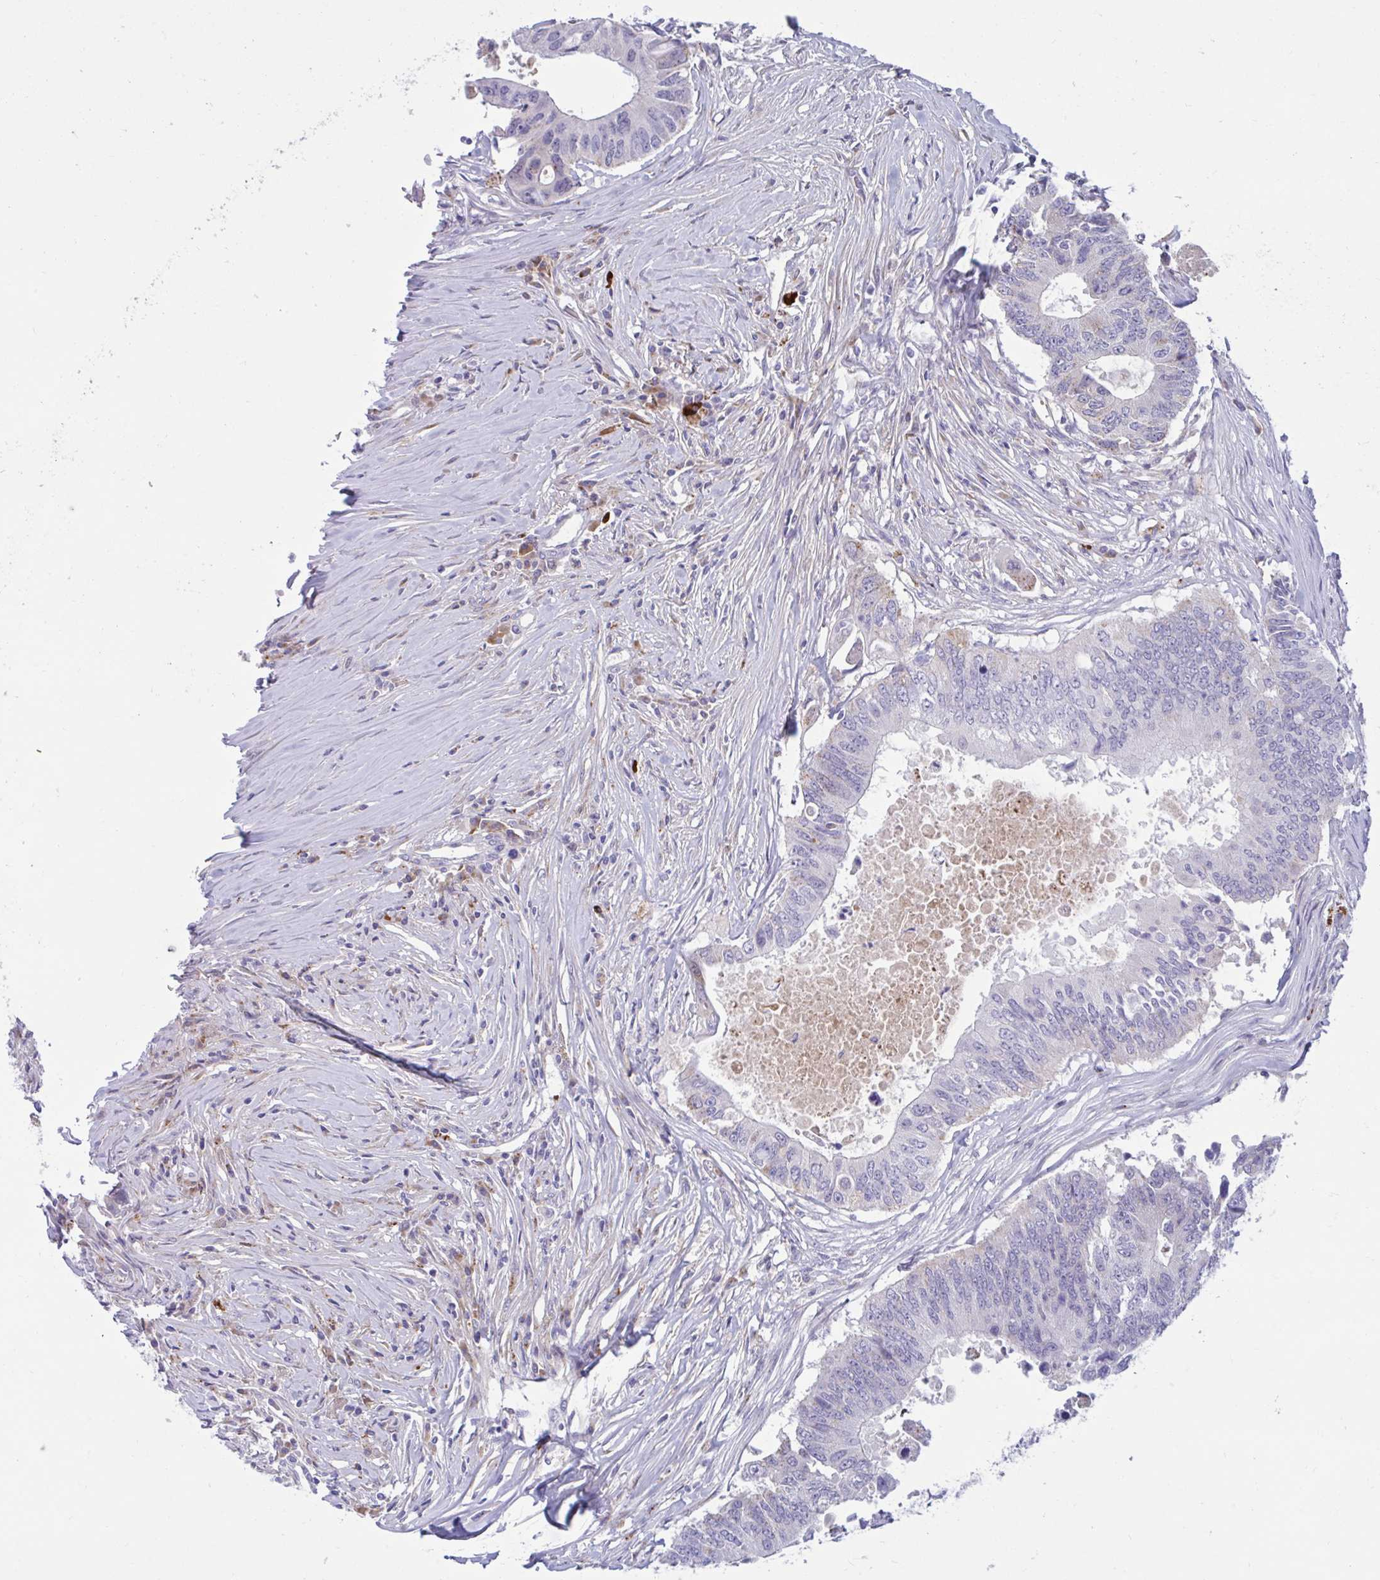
{"staining": {"intensity": "negative", "quantity": "none", "location": "none"}, "tissue": "colorectal cancer", "cell_type": "Tumor cells", "image_type": "cancer", "snomed": [{"axis": "morphology", "description": "Adenocarcinoma, NOS"}, {"axis": "topography", "description": "Colon"}], "caption": "DAB (3,3'-diaminobenzidine) immunohistochemical staining of colorectal cancer displays no significant positivity in tumor cells.", "gene": "FAM219B", "patient": {"sex": "male", "age": 71}}